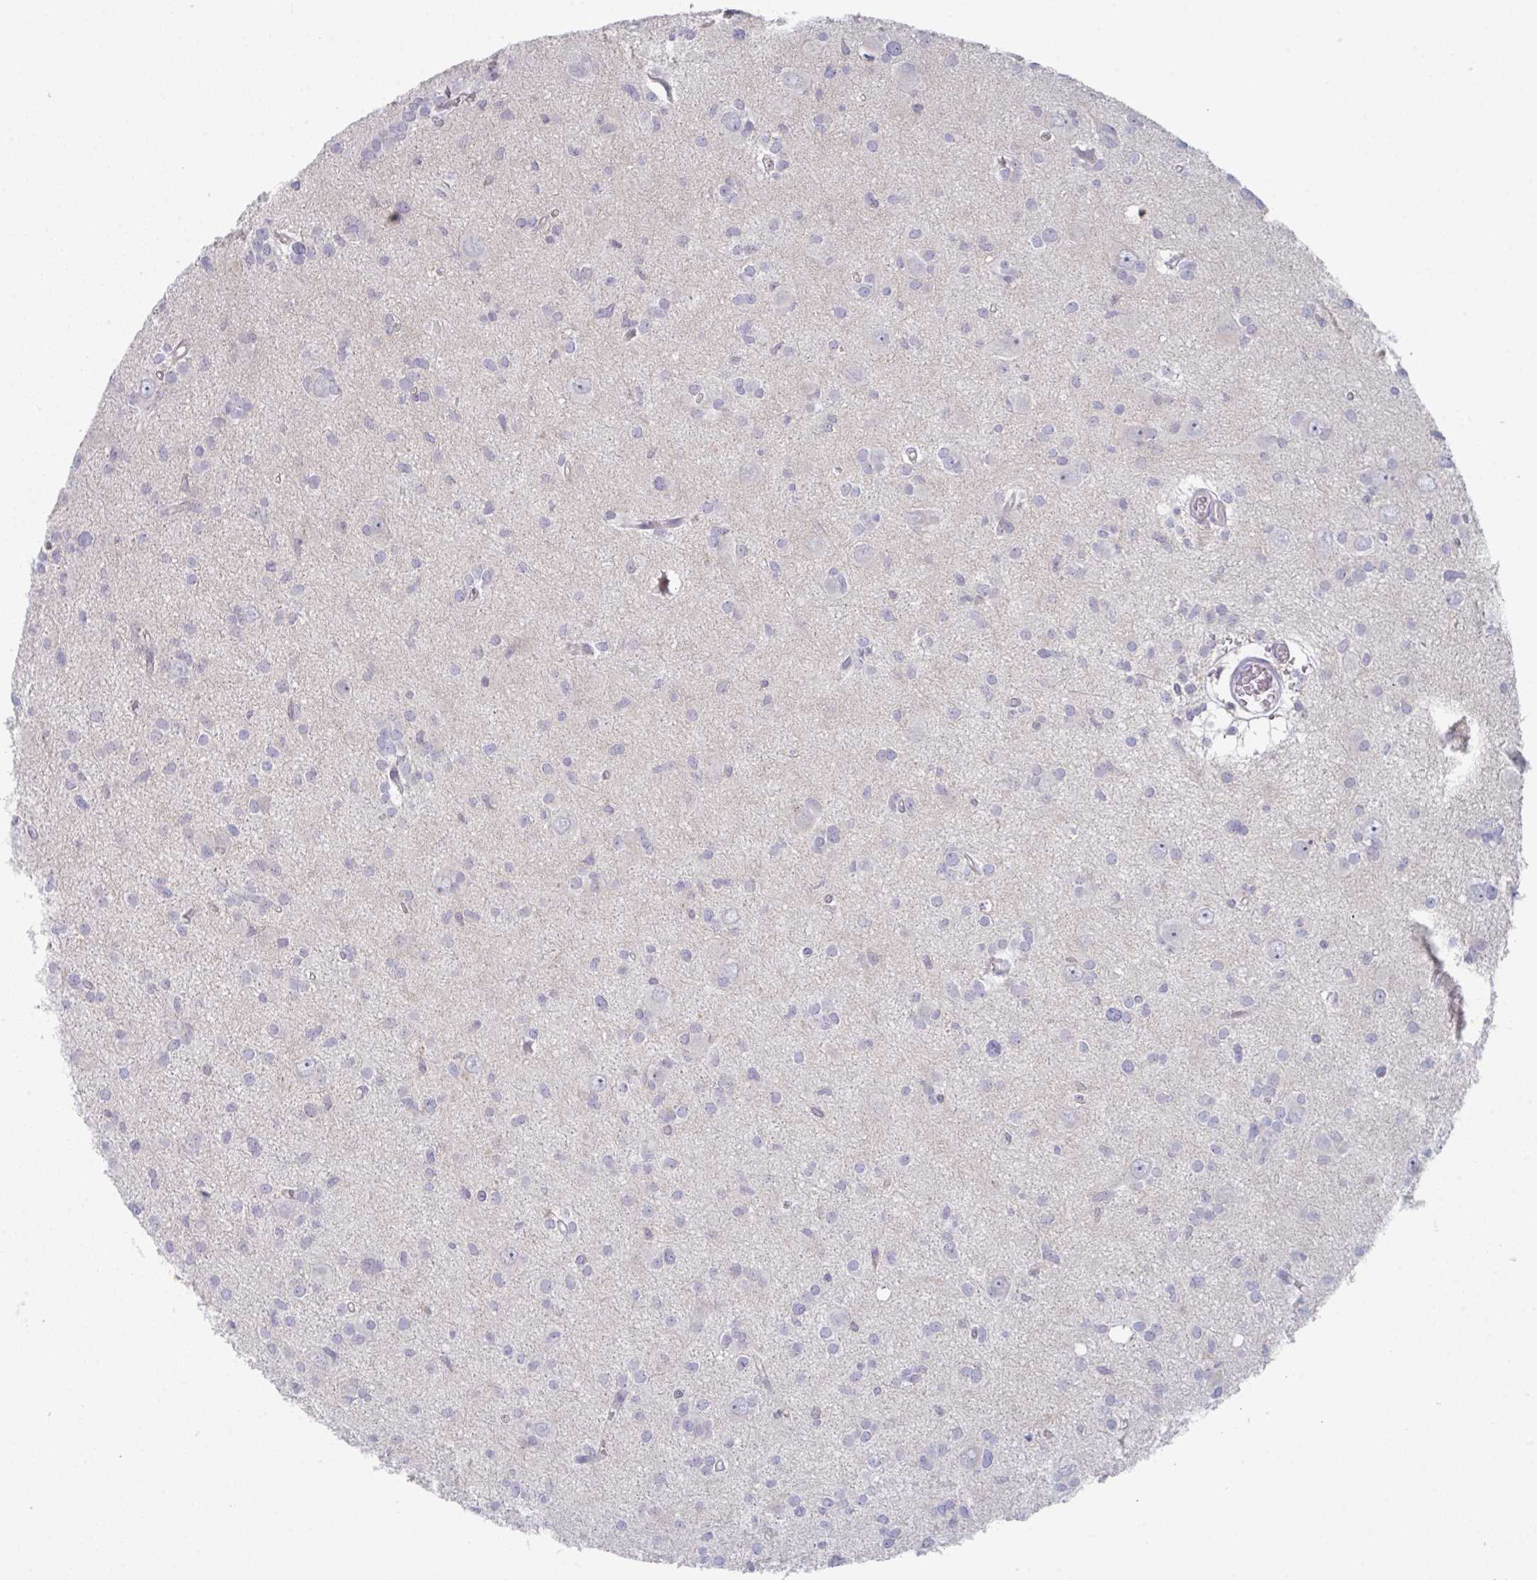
{"staining": {"intensity": "negative", "quantity": "none", "location": "none"}, "tissue": "glioma", "cell_type": "Tumor cells", "image_type": "cancer", "snomed": [{"axis": "morphology", "description": "Glioma, malignant, High grade"}, {"axis": "topography", "description": "Brain"}], "caption": "Malignant glioma (high-grade) stained for a protein using IHC demonstrates no positivity tumor cells.", "gene": "DISP2", "patient": {"sex": "male", "age": 23}}